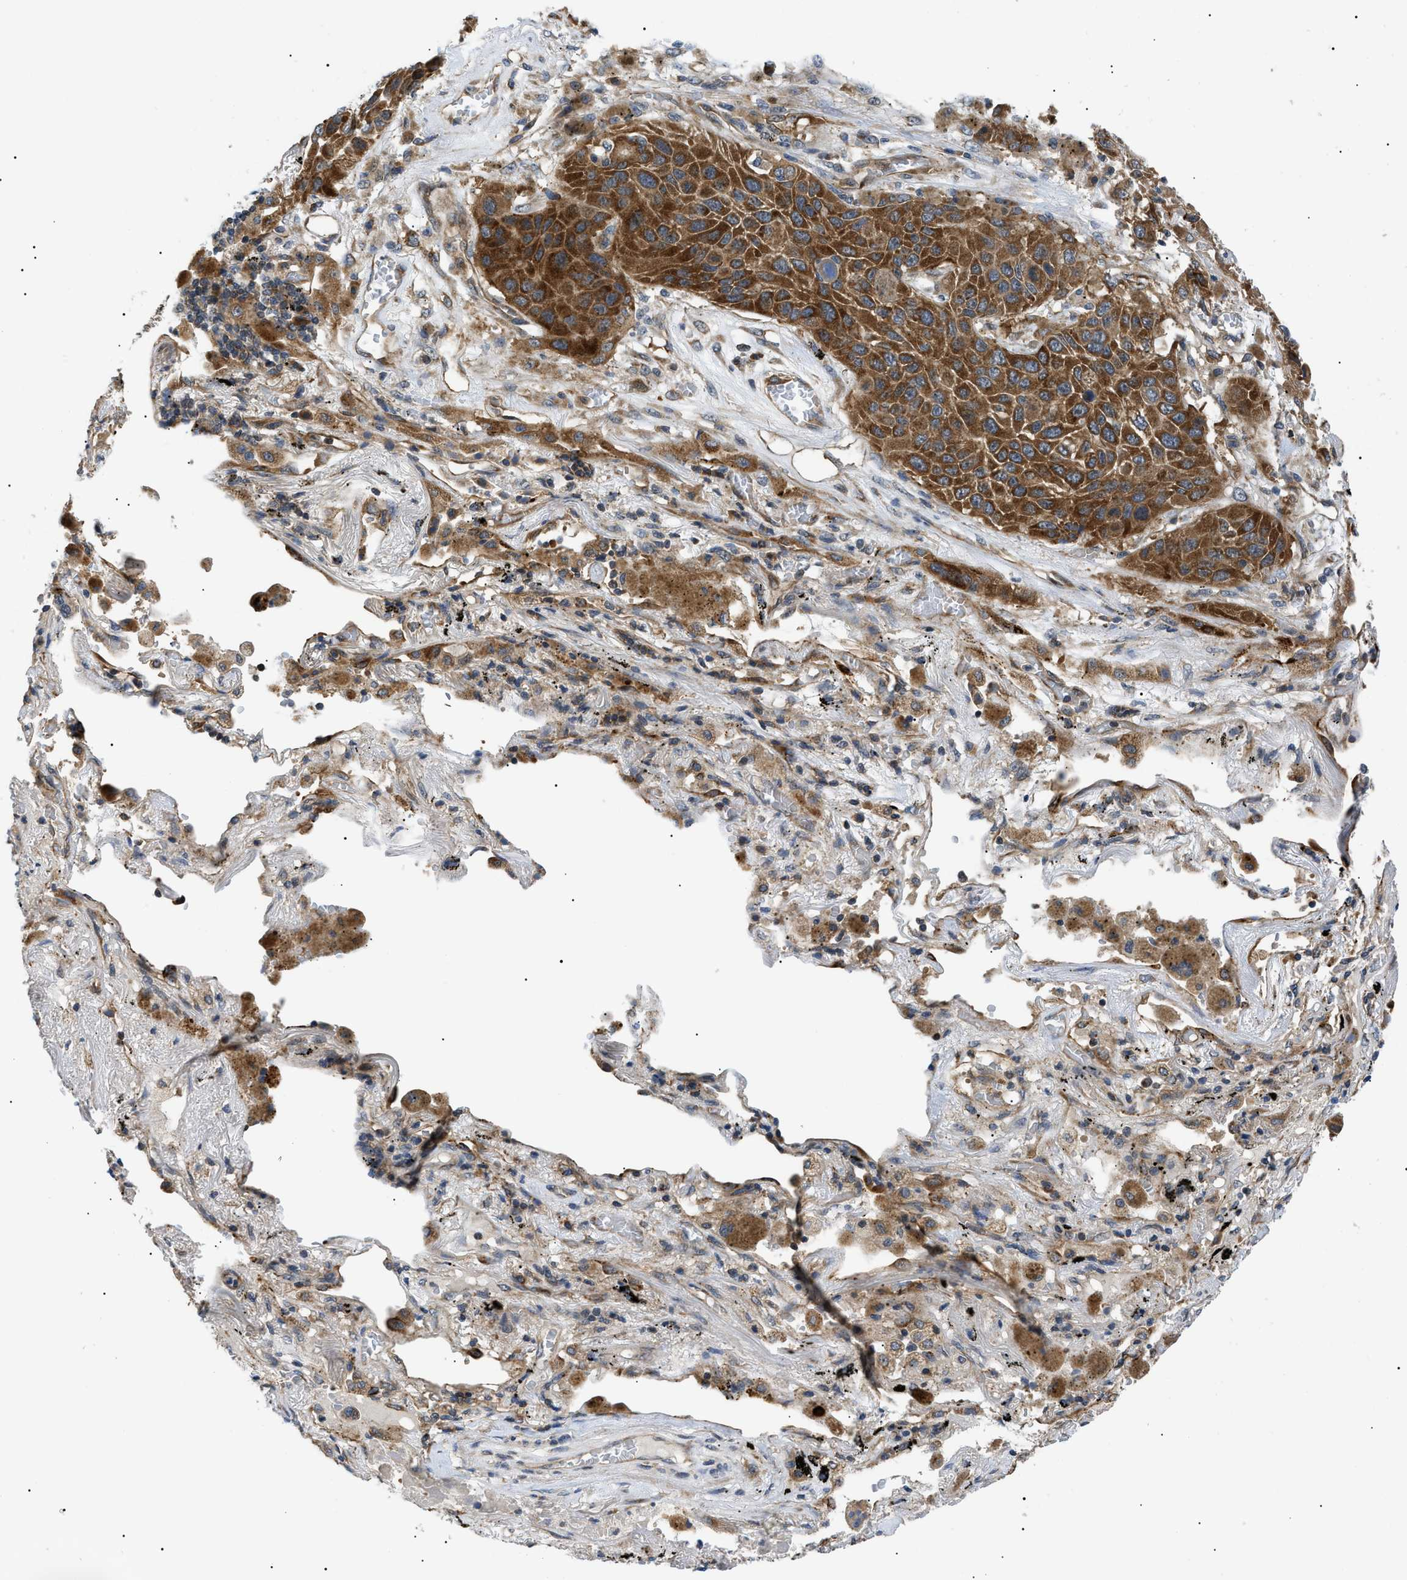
{"staining": {"intensity": "strong", "quantity": ">75%", "location": "cytoplasmic/membranous"}, "tissue": "lung cancer", "cell_type": "Tumor cells", "image_type": "cancer", "snomed": [{"axis": "morphology", "description": "Squamous cell carcinoma, NOS"}, {"axis": "topography", "description": "Lung"}], "caption": "Protein positivity by IHC exhibits strong cytoplasmic/membranous positivity in approximately >75% of tumor cells in lung squamous cell carcinoma.", "gene": "SRPK1", "patient": {"sex": "male", "age": 57}}